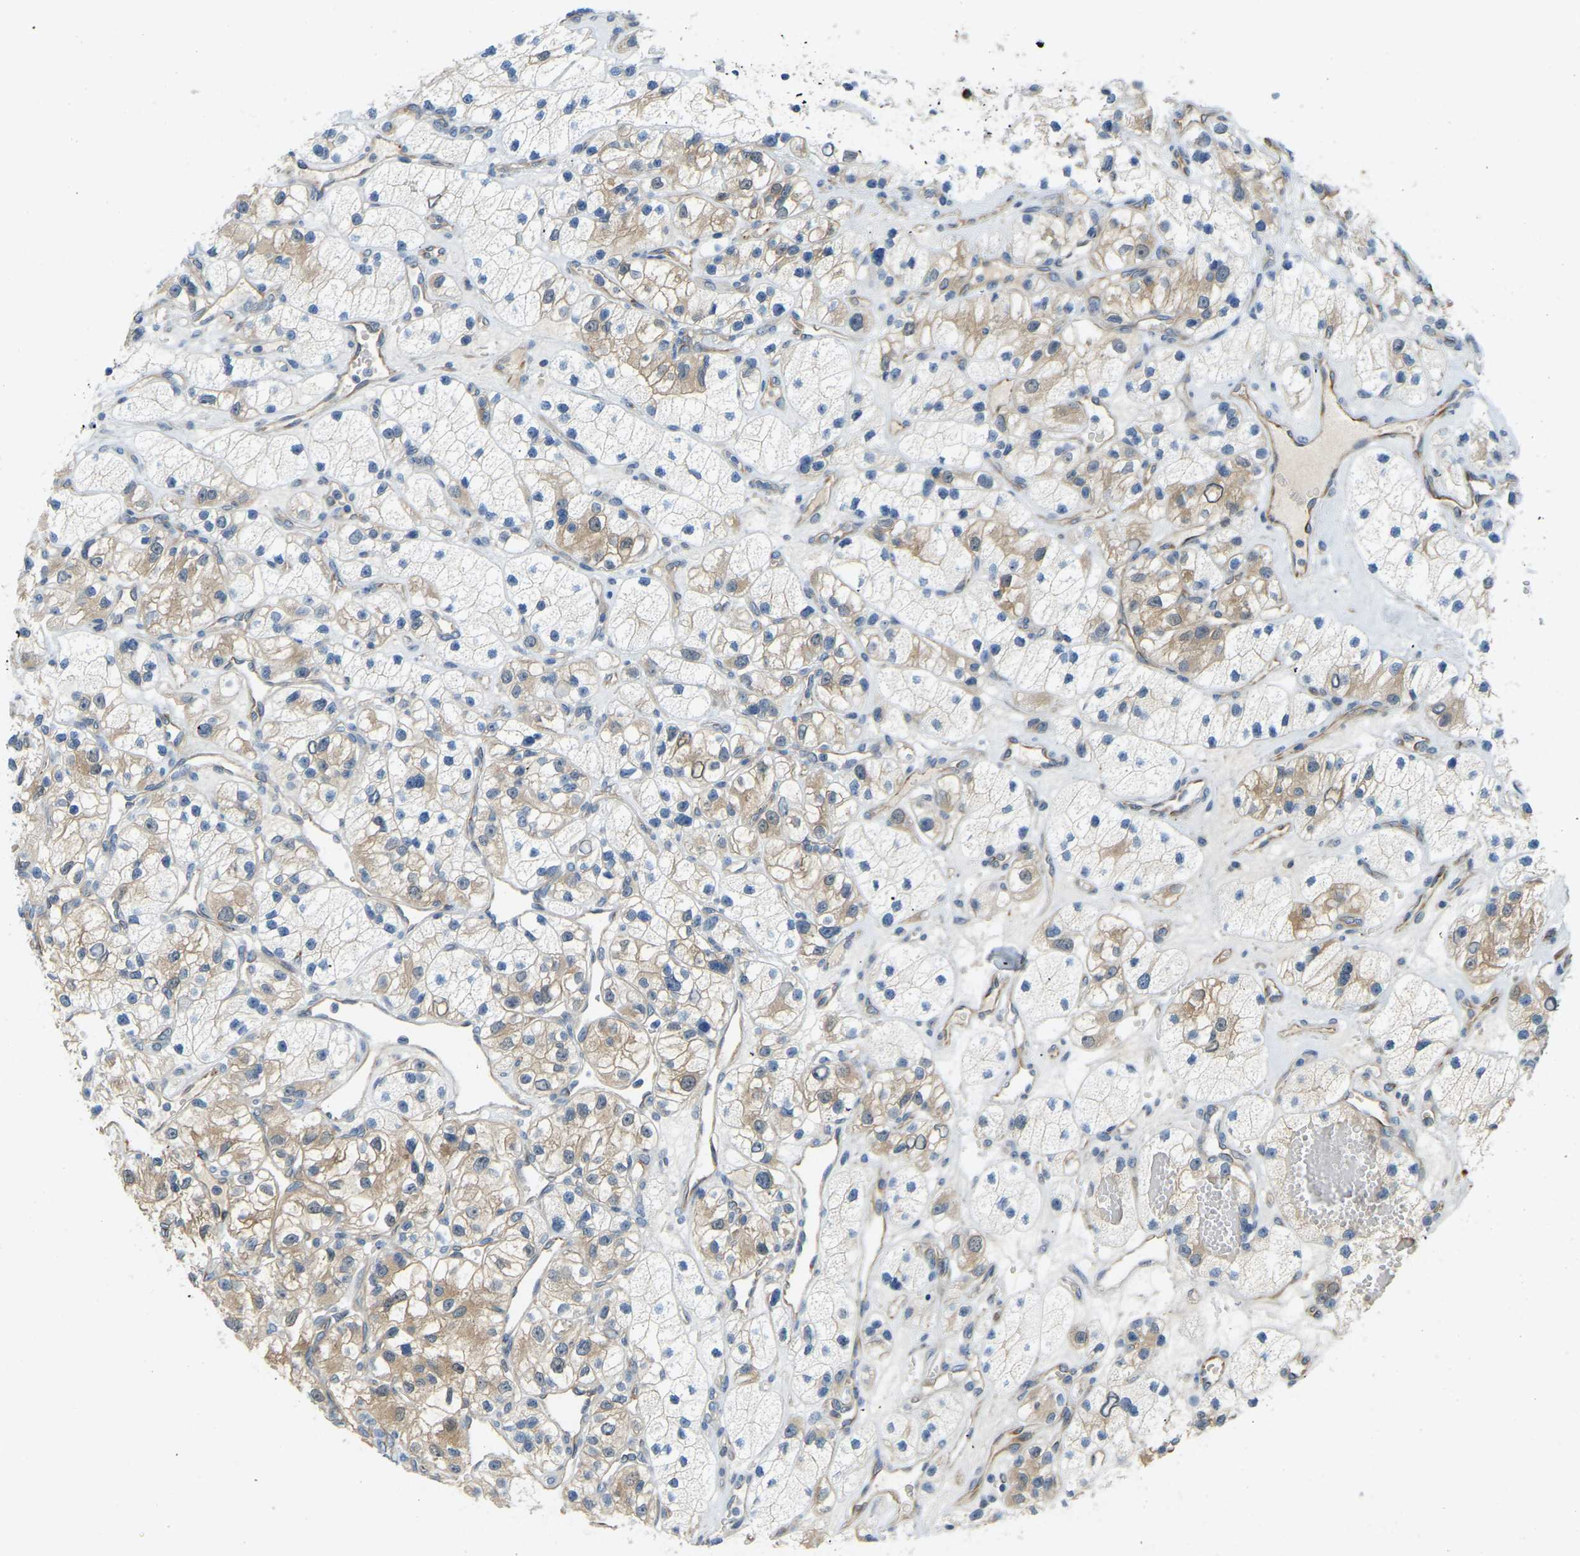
{"staining": {"intensity": "moderate", "quantity": "25%-75%", "location": "cytoplasmic/membranous"}, "tissue": "renal cancer", "cell_type": "Tumor cells", "image_type": "cancer", "snomed": [{"axis": "morphology", "description": "Adenocarcinoma, NOS"}, {"axis": "topography", "description": "Kidney"}], "caption": "High-power microscopy captured an immunohistochemistry (IHC) photomicrograph of renal cancer (adenocarcinoma), revealing moderate cytoplasmic/membranous expression in approximately 25%-75% of tumor cells.", "gene": "NME8", "patient": {"sex": "female", "age": 57}}